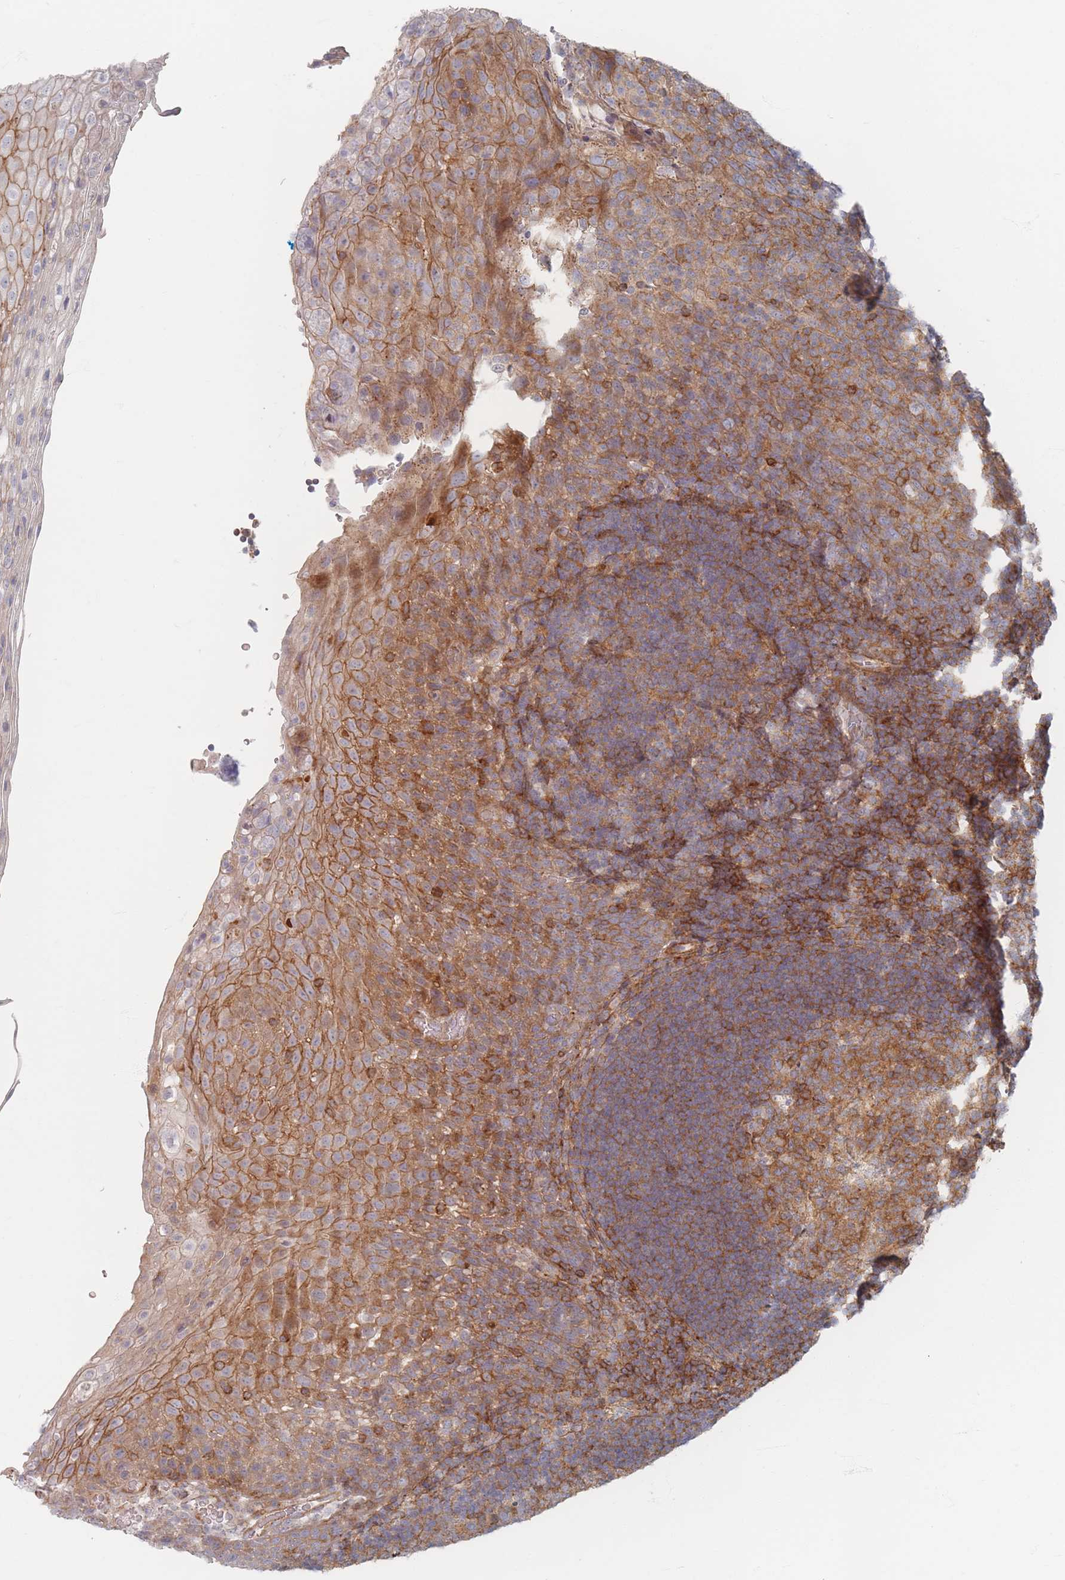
{"staining": {"intensity": "moderate", "quantity": ">75%", "location": "cytoplasmic/membranous"}, "tissue": "tonsil", "cell_type": "Germinal center cells", "image_type": "normal", "snomed": [{"axis": "morphology", "description": "Normal tissue, NOS"}, {"axis": "topography", "description": "Tonsil"}], "caption": "Protein staining reveals moderate cytoplasmic/membranous positivity in about >75% of germinal center cells in normal tonsil.", "gene": "ZKSCAN7", "patient": {"sex": "male", "age": 17}}